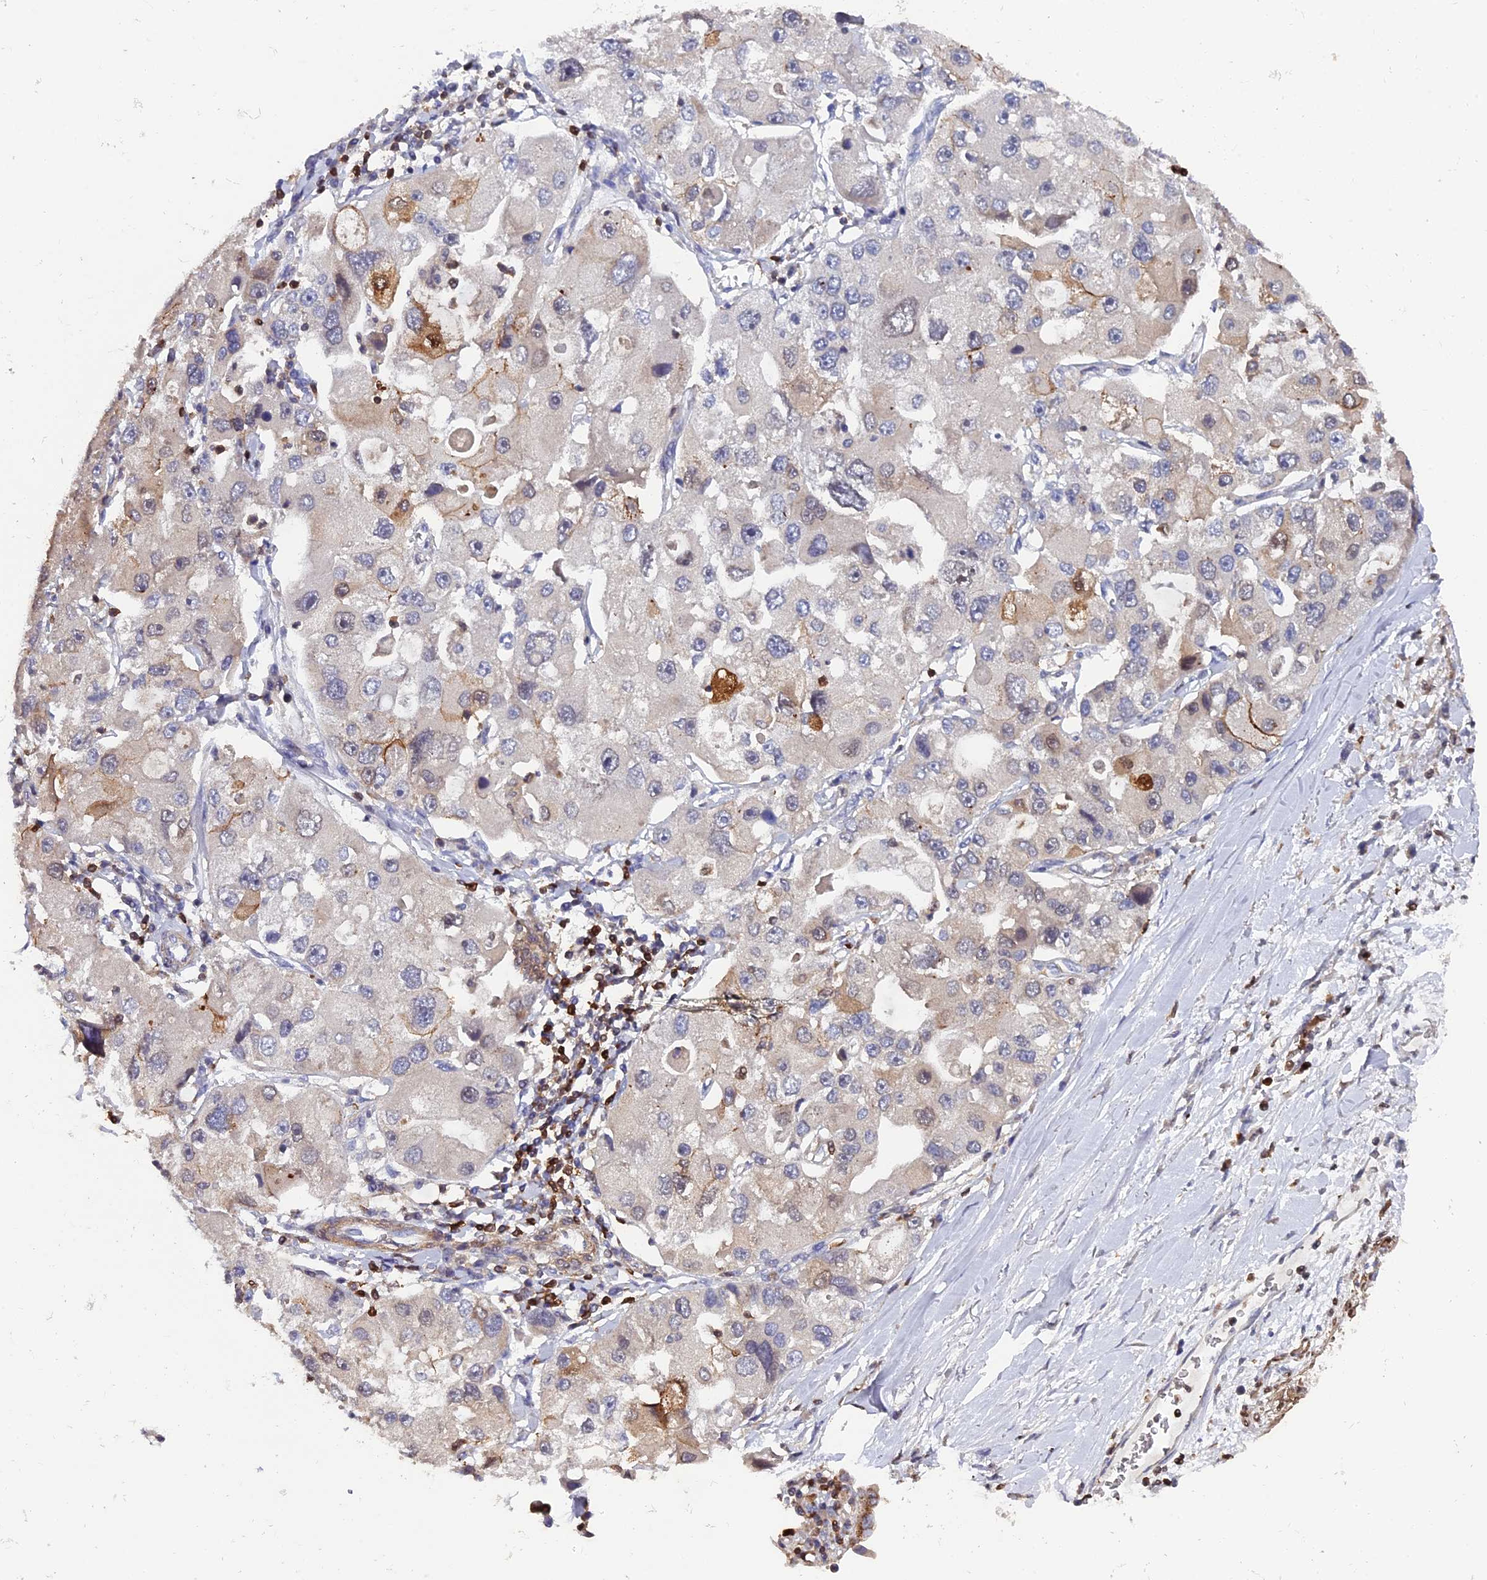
{"staining": {"intensity": "moderate", "quantity": "<25%", "location": "cytoplasmic/membranous"}, "tissue": "lung cancer", "cell_type": "Tumor cells", "image_type": "cancer", "snomed": [{"axis": "morphology", "description": "Adenocarcinoma, NOS"}, {"axis": "topography", "description": "Lung"}], "caption": "Human lung cancer (adenocarcinoma) stained with a brown dye demonstrates moderate cytoplasmic/membranous positive expression in about <25% of tumor cells.", "gene": "GALK2", "patient": {"sex": "female", "age": 54}}